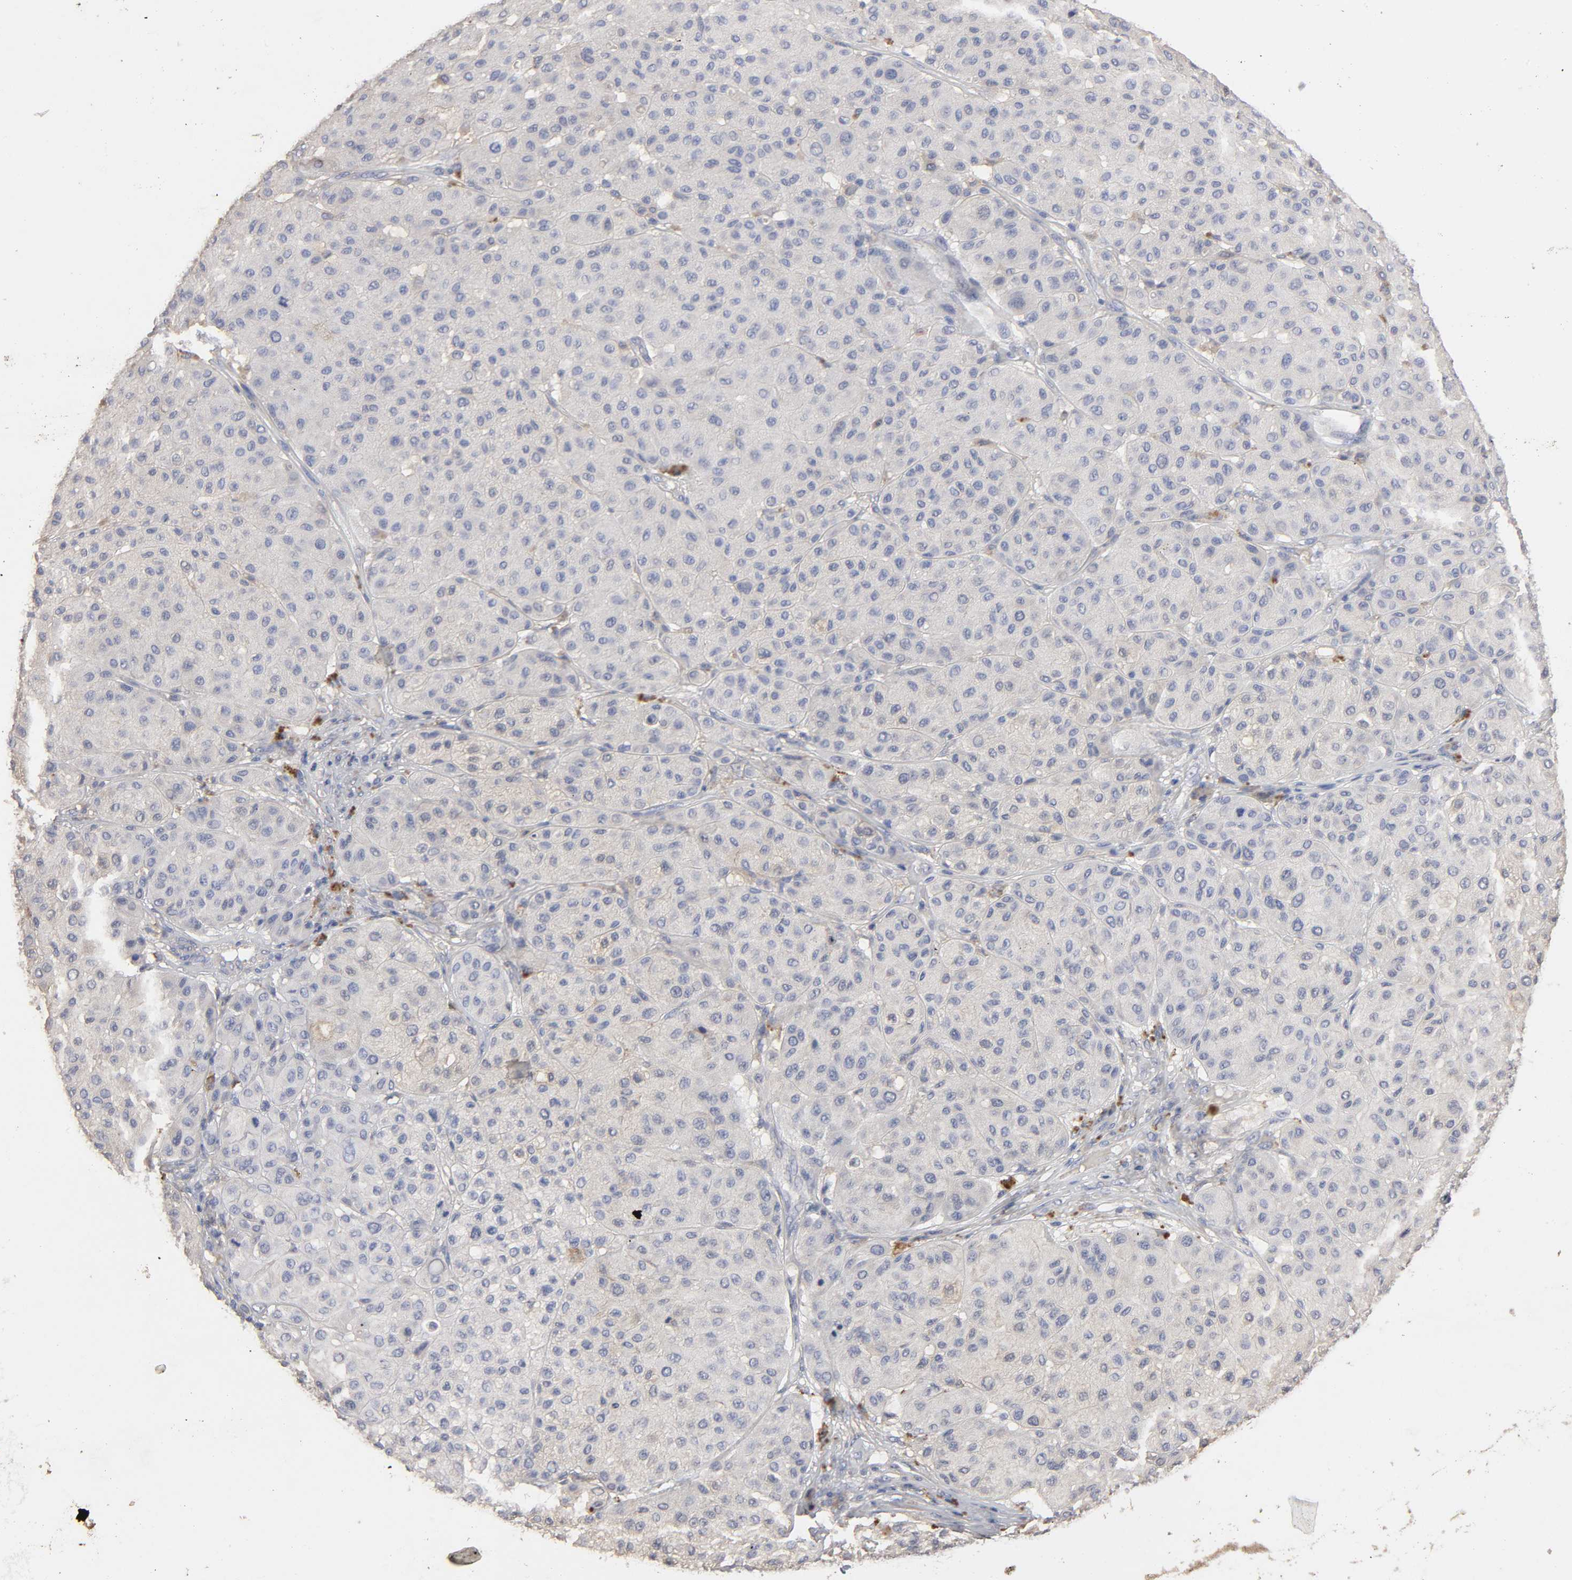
{"staining": {"intensity": "negative", "quantity": "none", "location": "none"}, "tissue": "melanoma", "cell_type": "Tumor cells", "image_type": "cancer", "snomed": [{"axis": "morphology", "description": "Normal tissue, NOS"}, {"axis": "morphology", "description": "Malignant melanoma, Metastatic site"}, {"axis": "topography", "description": "Skin"}], "caption": "This is an IHC photomicrograph of malignant melanoma (metastatic site). There is no expression in tumor cells.", "gene": "EIF4G2", "patient": {"sex": "male", "age": 41}}